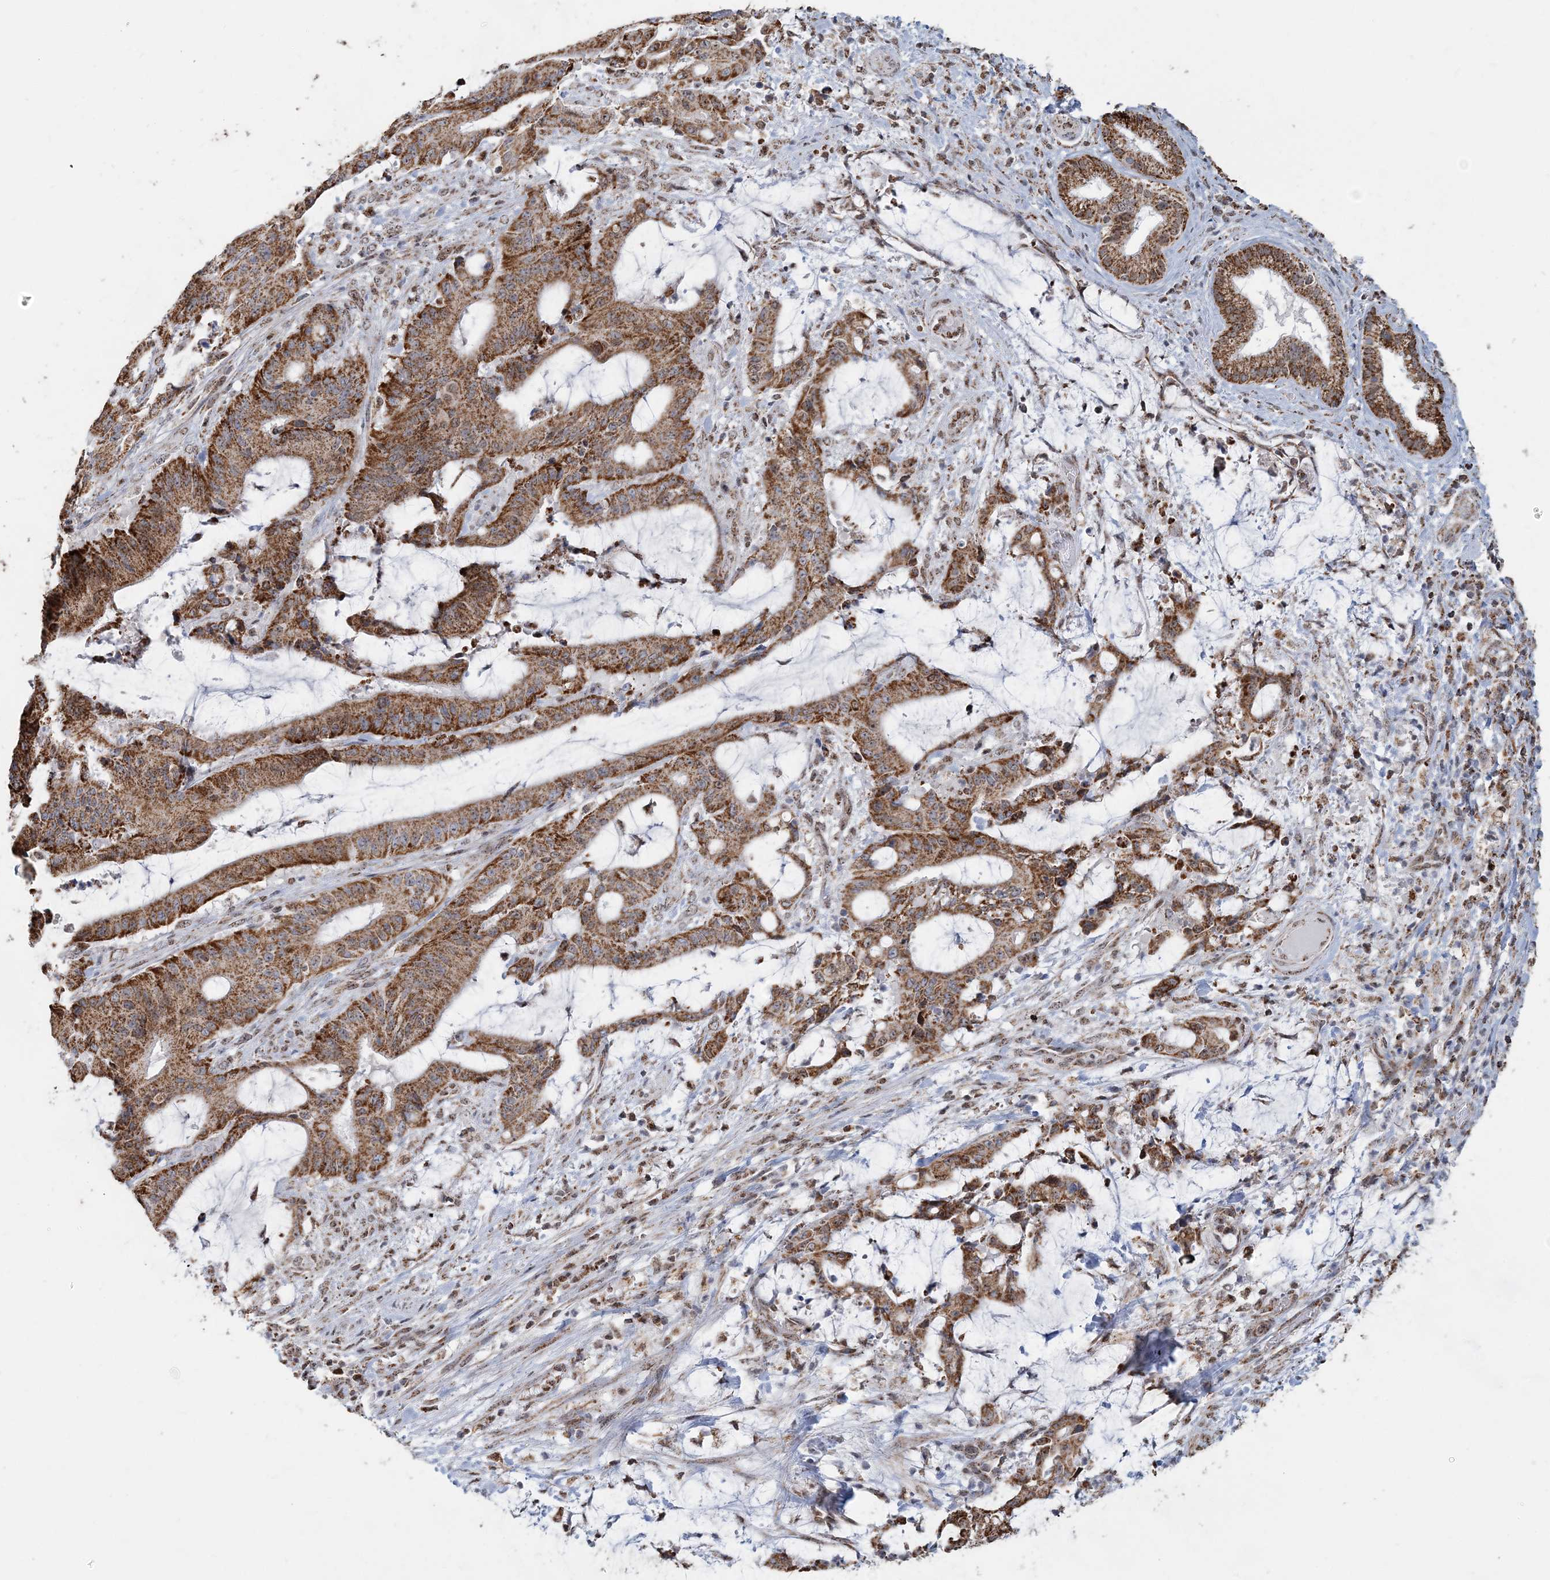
{"staining": {"intensity": "strong", "quantity": ">75%", "location": "cytoplasmic/membranous"}, "tissue": "liver cancer", "cell_type": "Tumor cells", "image_type": "cancer", "snomed": [{"axis": "morphology", "description": "Normal tissue, NOS"}, {"axis": "morphology", "description": "Cholangiocarcinoma"}, {"axis": "topography", "description": "Liver"}, {"axis": "topography", "description": "Peripheral nerve tissue"}], "caption": "Tumor cells reveal strong cytoplasmic/membranous positivity in about >75% of cells in liver cancer.", "gene": "SUCLG1", "patient": {"sex": "female", "age": 73}}